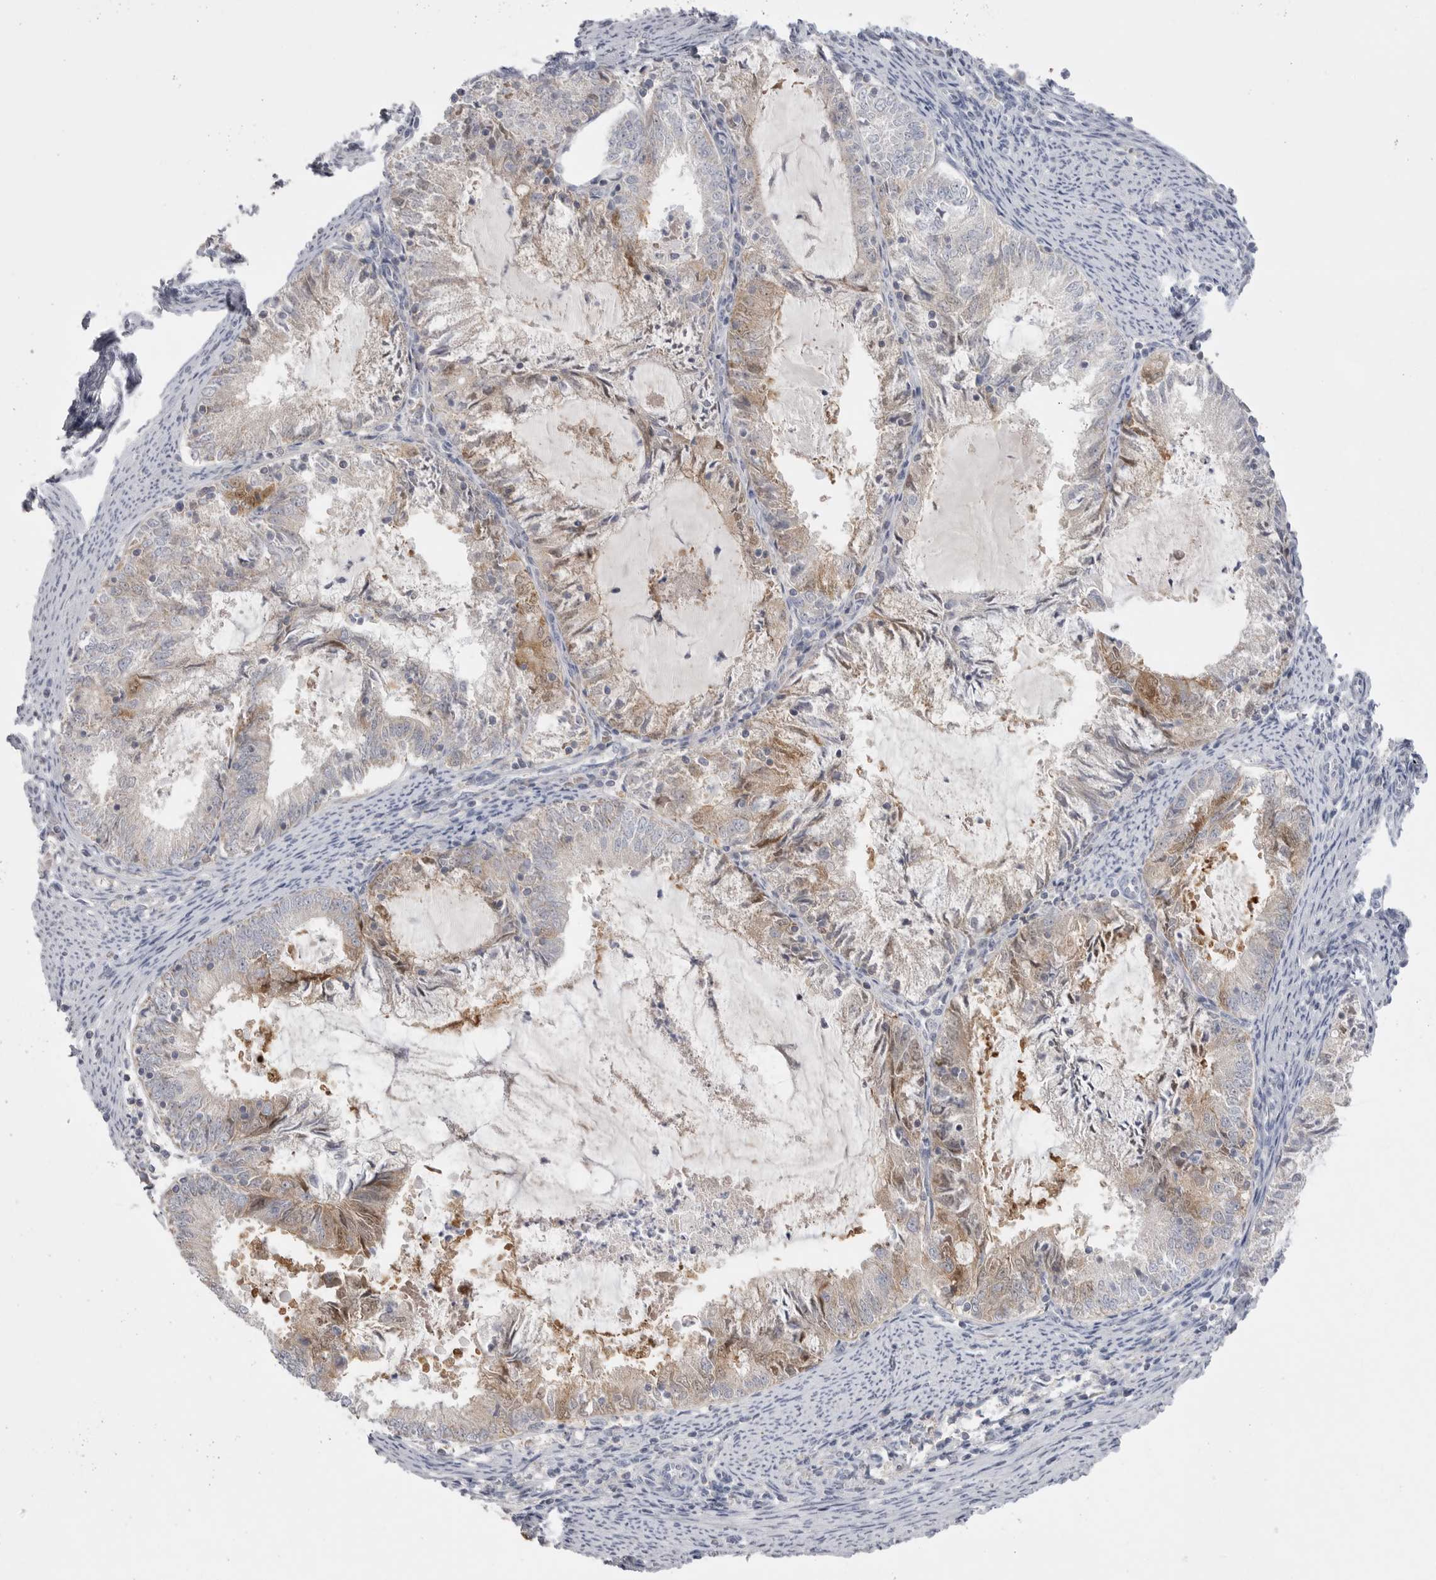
{"staining": {"intensity": "moderate", "quantity": "<25%", "location": "cytoplasmic/membranous"}, "tissue": "endometrial cancer", "cell_type": "Tumor cells", "image_type": "cancer", "snomed": [{"axis": "morphology", "description": "Adenocarcinoma, NOS"}, {"axis": "topography", "description": "Endometrium"}], "caption": "Endometrial cancer (adenocarcinoma) was stained to show a protein in brown. There is low levels of moderate cytoplasmic/membranous positivity in about <25% of tumor cells.", "gene": "KYAT3", "patient": {"sex": "female", "age": 57}}